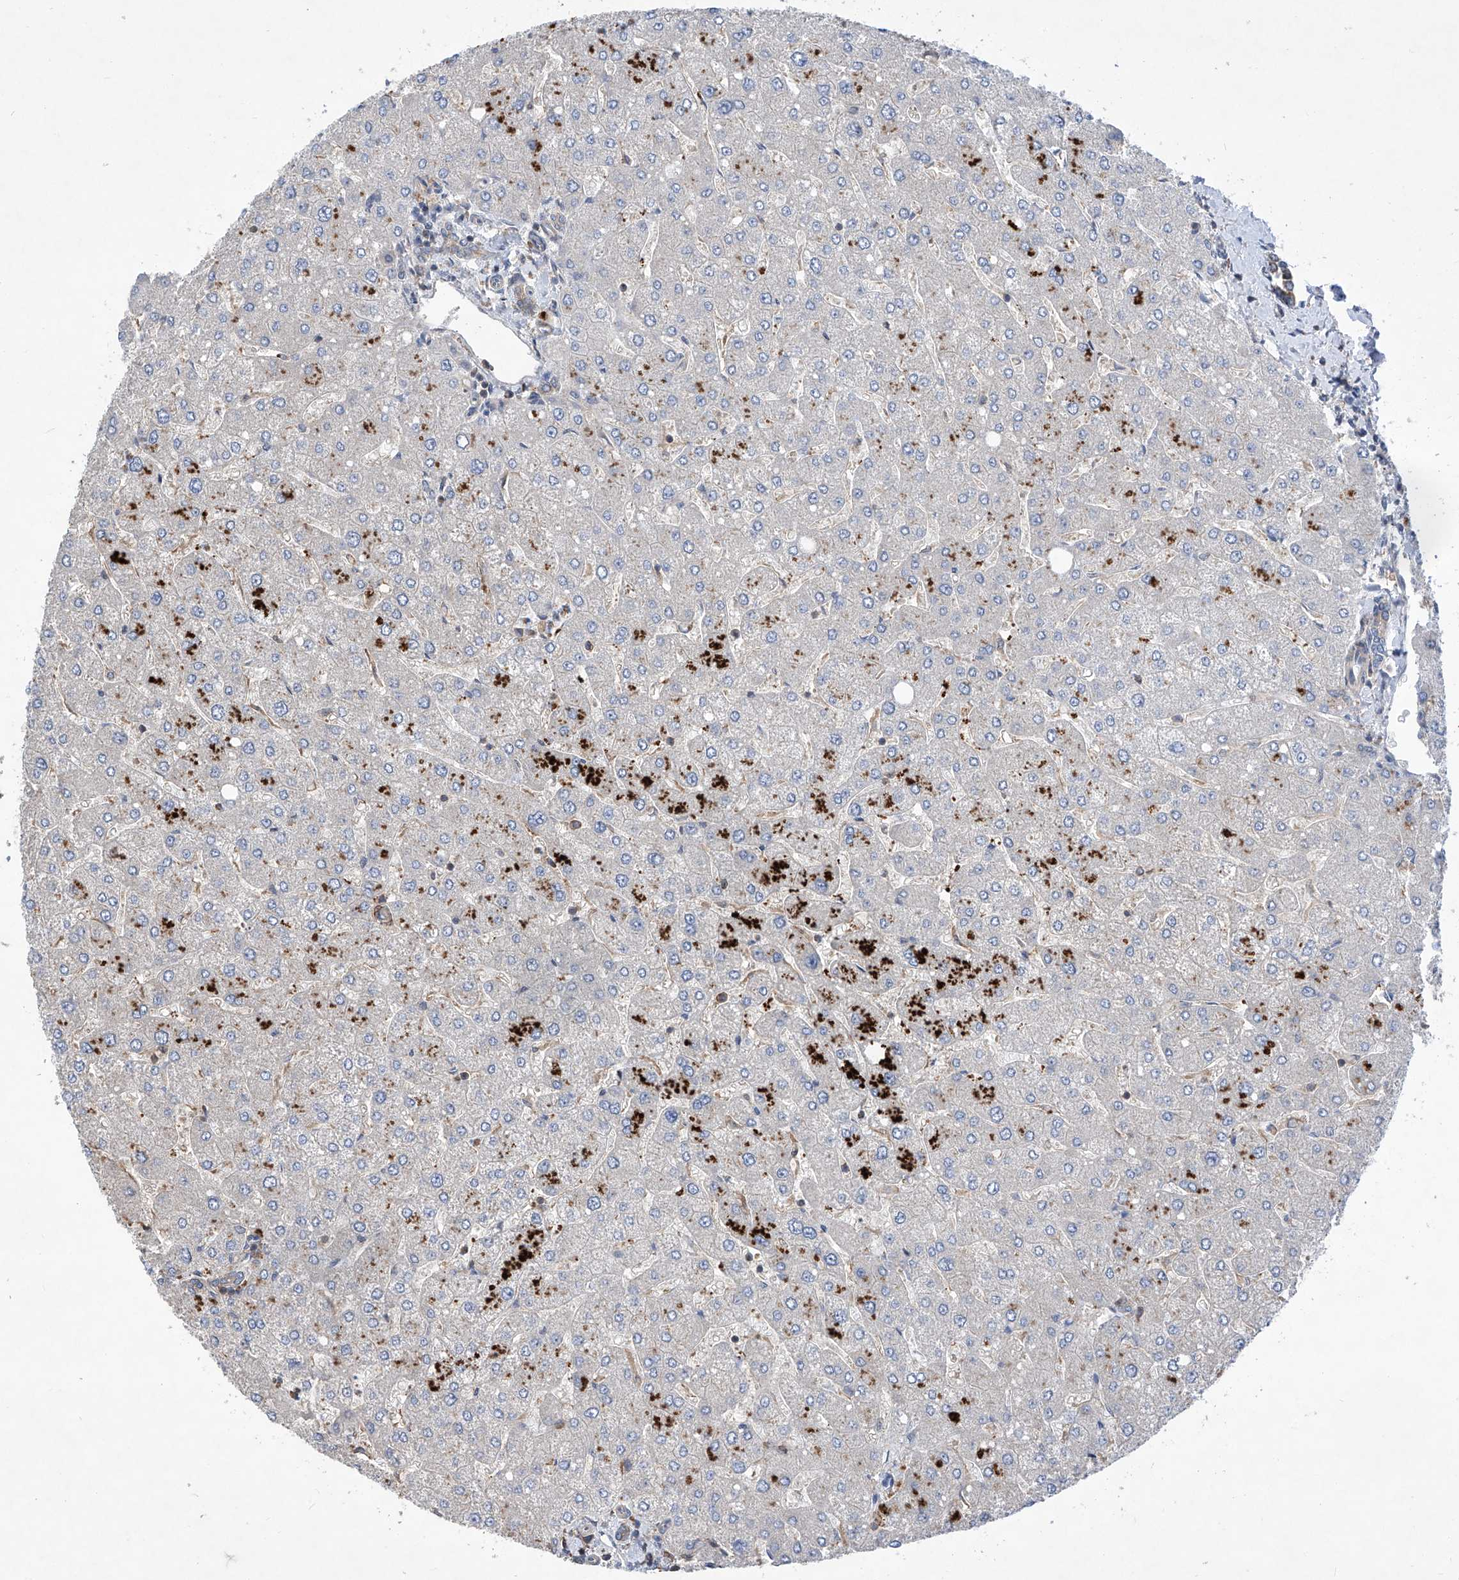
{"staining": {"intensity": "weak", "quantity": "25%-75%", "location": "cytoplasmic/membranous"}, "tissue": "liver", "cell_type": "Cholangiocytes", "image_type": "normal", "snomed": [{"axis": "morphology", "description": "Normal tissue, NOS"}, {"axis": "topography", "description": "Liver"}], "caption": "DAB (3,3'-diaminobenzidine) immunohistochemical staining of unremarkable human liver exhibits weak cytoplasmic/membranous protein staining in about 25%-75% of cholangiocytes.", "gene": "KIFC2", "patient": {"sex": "male", "age": 55}}